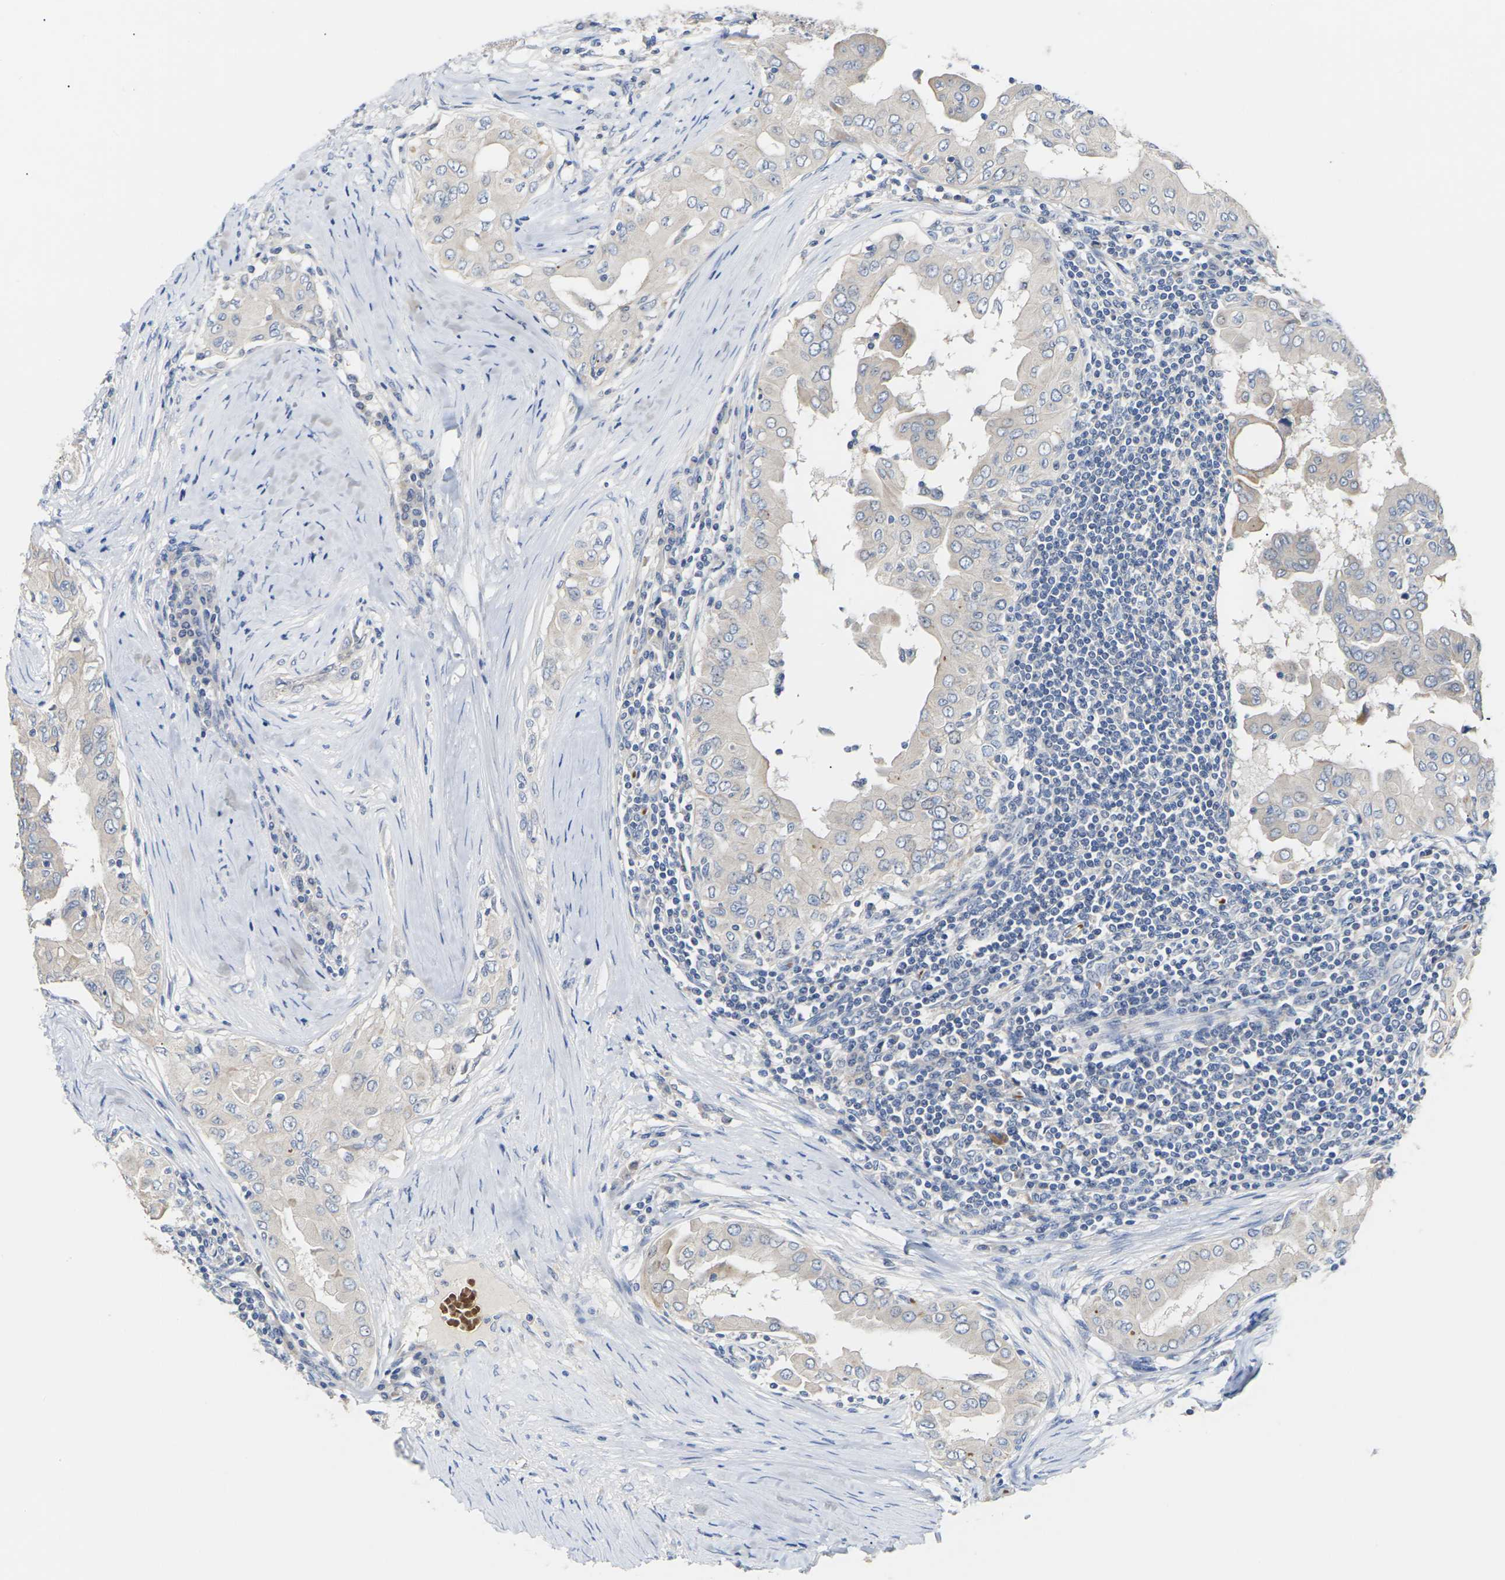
{"staining": {"intensity": "weak", "quantity": ">75%", "location": "cytoplasmic/membranous"}, "tissue": "thyroid cancer", "cell_type": "Tumor cells", "image_type": "cancer", "snomed": [{"axis": "morphology", "description": "Papillary adenocarcinoma, NOS"}, {"axis": "topography", "description": "Thyroid gland"}], "caption": "Immunohistochemical staining of thyroid cancer displays low levels of weak cytoplasmic/membranous protein expression in approximately >75% of tumor cells.", "gene": "TMCO4", "patient": {"sex": "male", "age": 33}}